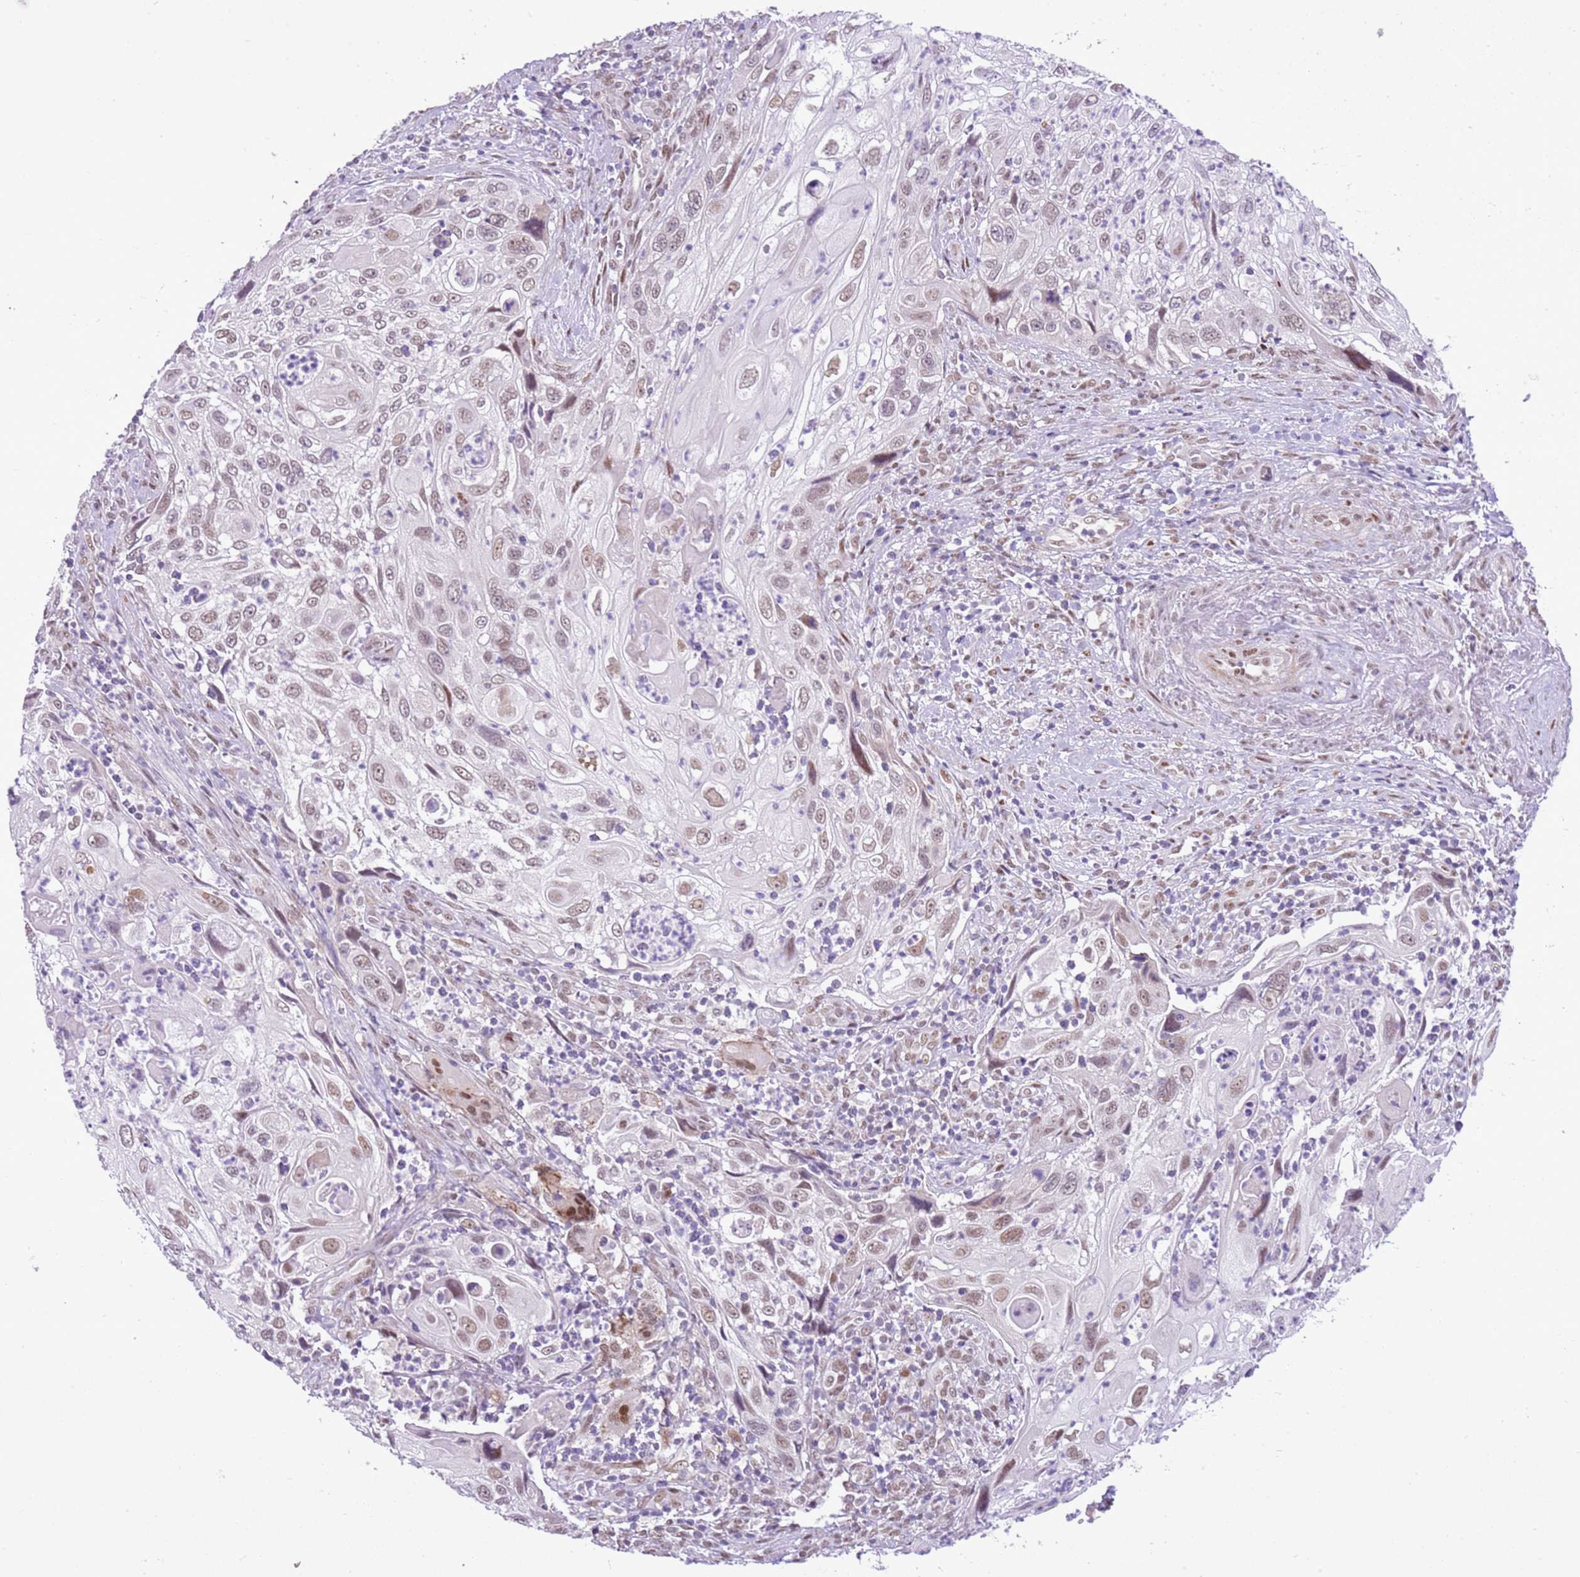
{"staining": {"intensity": "weak", "quantity": ">75%", "location": "nuclear"}, "tissue": "cervical cancer", "cell_type": "Tumor cells", "image_type": "cancer", "snomed": [{"axis": "morphology", "description": "Squamous cell carcinoma, NOS"}, {"axis": "topography", "description": "Cervix"}], "caption": "A brown stain shows weak nuclear staining of a protein in cervical cancer tumor cells.", "gene": "NACC2", "patient": {"sex": "female", "age": 70}}